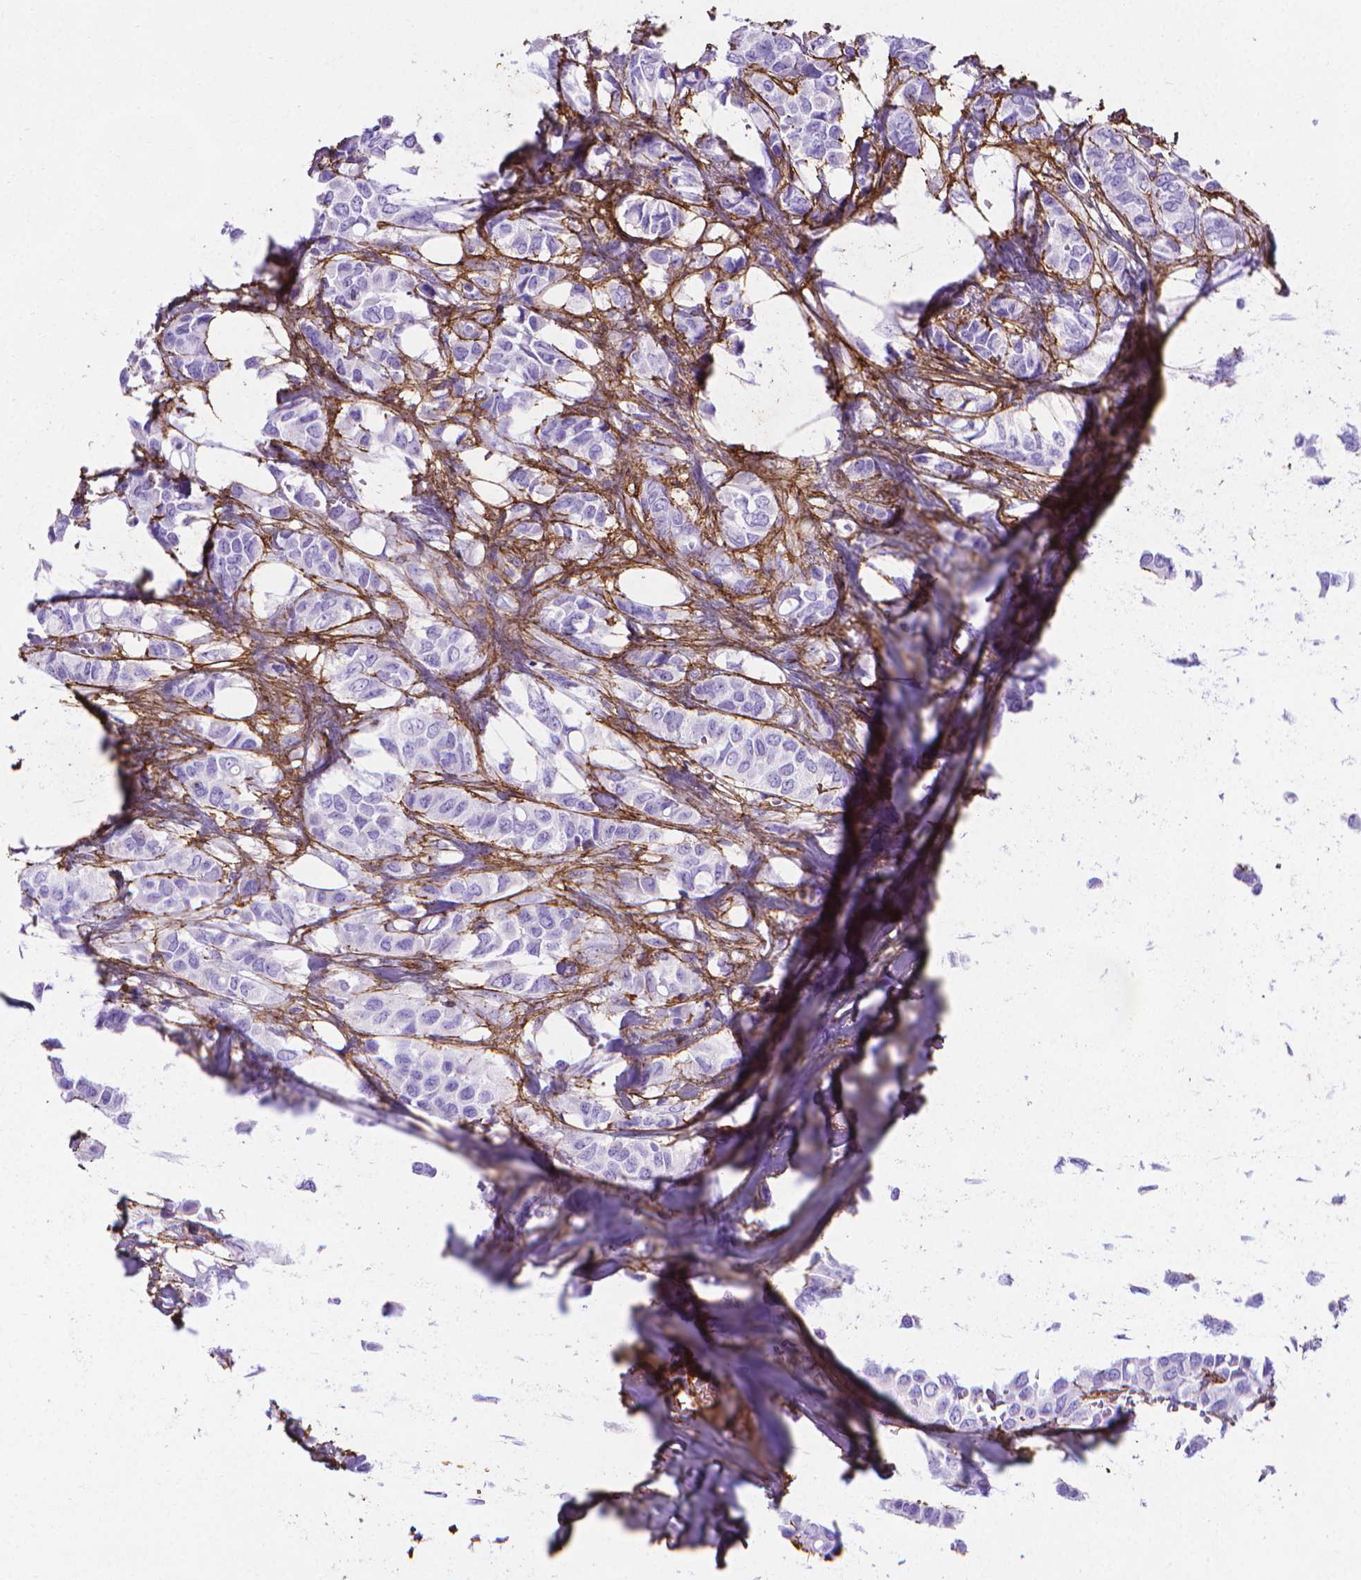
{"staining": {"intensity": "negative", "quantity": "none", "location": "none"}, "tissue": "breast cancer", "cell_type": "Tumor cells", "image_type": "cancer", "snomed": [{"axis": "morphology", "description": "Duct carcinoma"}, {"axis": "topography", "description": "Breast"}], "caption": "Tumor cells are negative for protein expression in human breast cancer.", "gene": "MFAP2", "patient": {"sex": "female", "age": 85}}